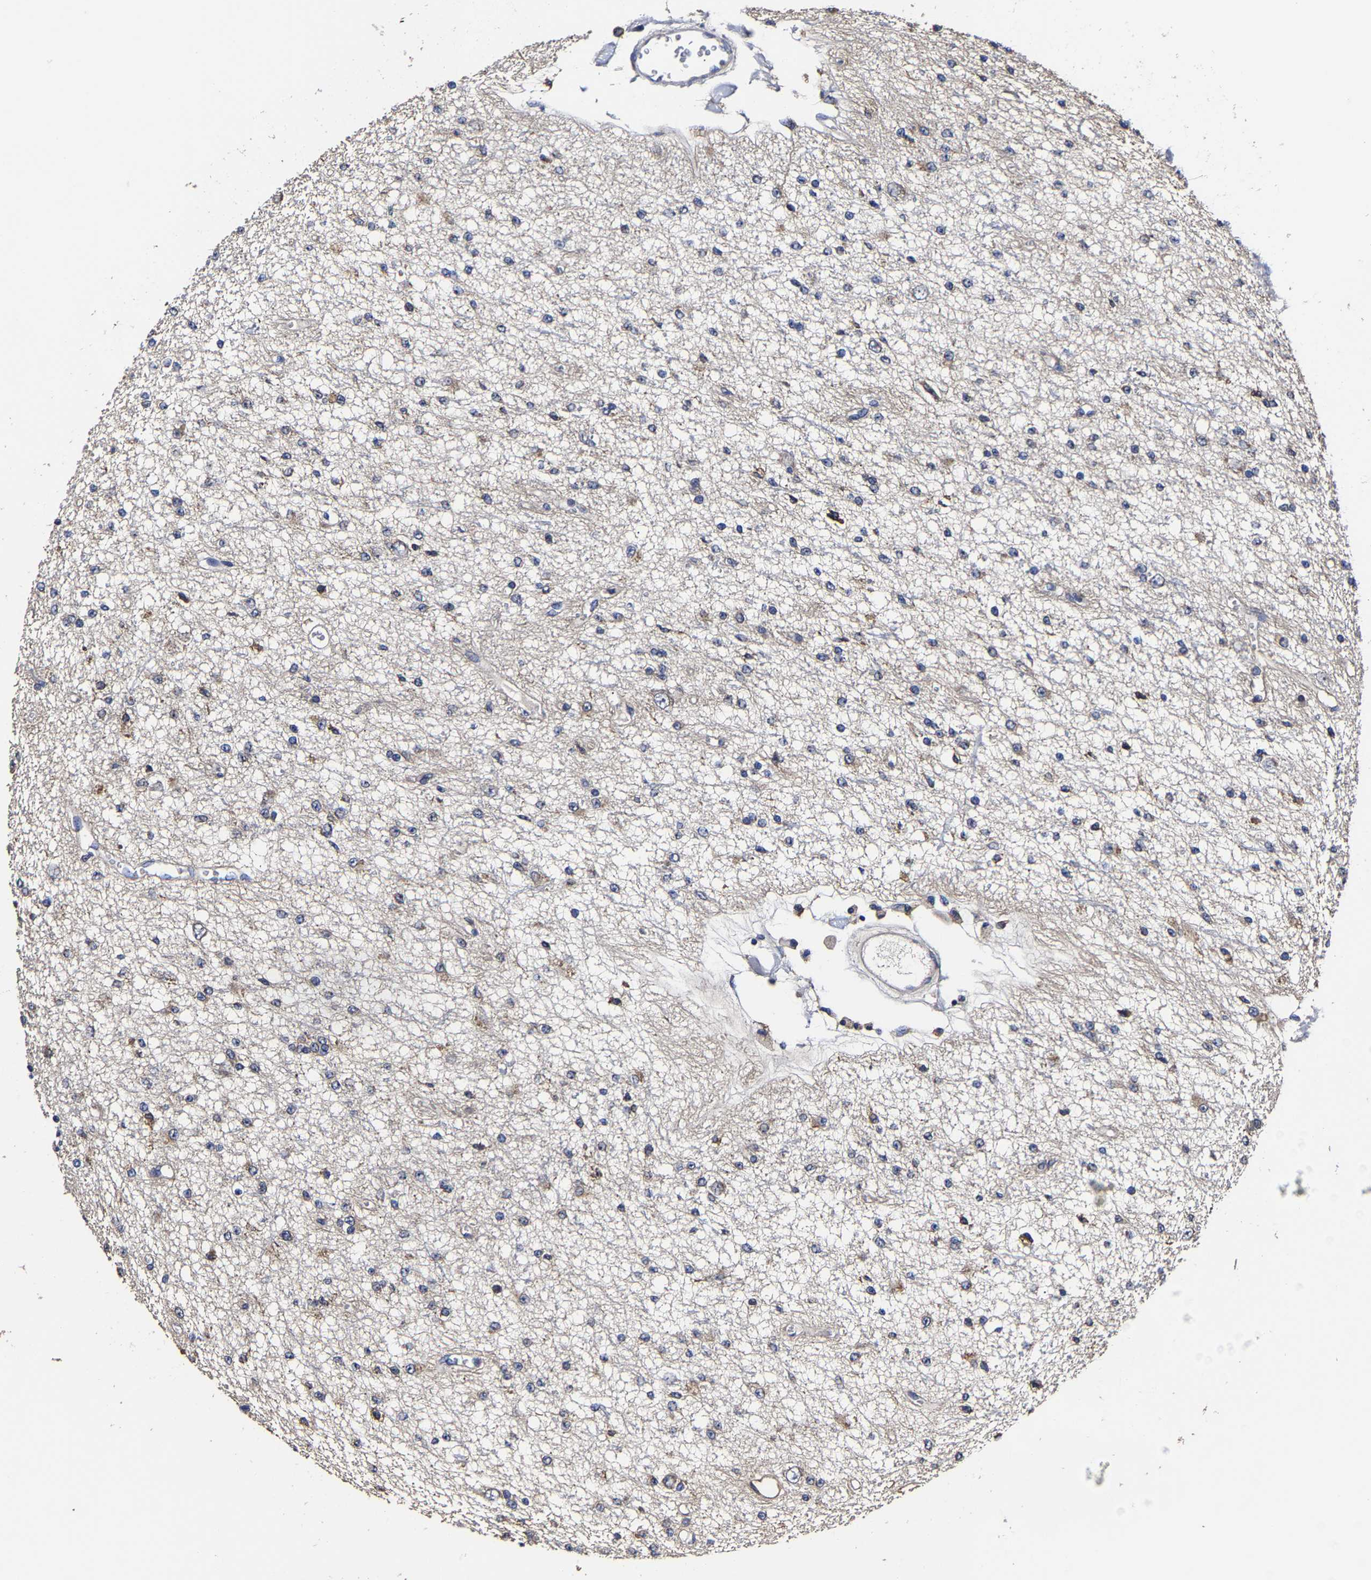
{"staining": {"intensity": "weak", "quantity": "<25%", "location": "cytoplasmic/membranous"}, "tissue": "glioma", "cell_type": "Tumor cells", "image_type": "cancer", "snomed": [{"axis": "morphology", "description": "Glioma, malignant, Low grade"}, {"axis": "topography", "description": "Brain"}], "caption": "A high-resolution micrograph shows immunohistochemistry staining of glioma, which exhibits no significant expression in tumor cells.", "gene": "AASS", "patient": {"sex": "male", "age": 38}}